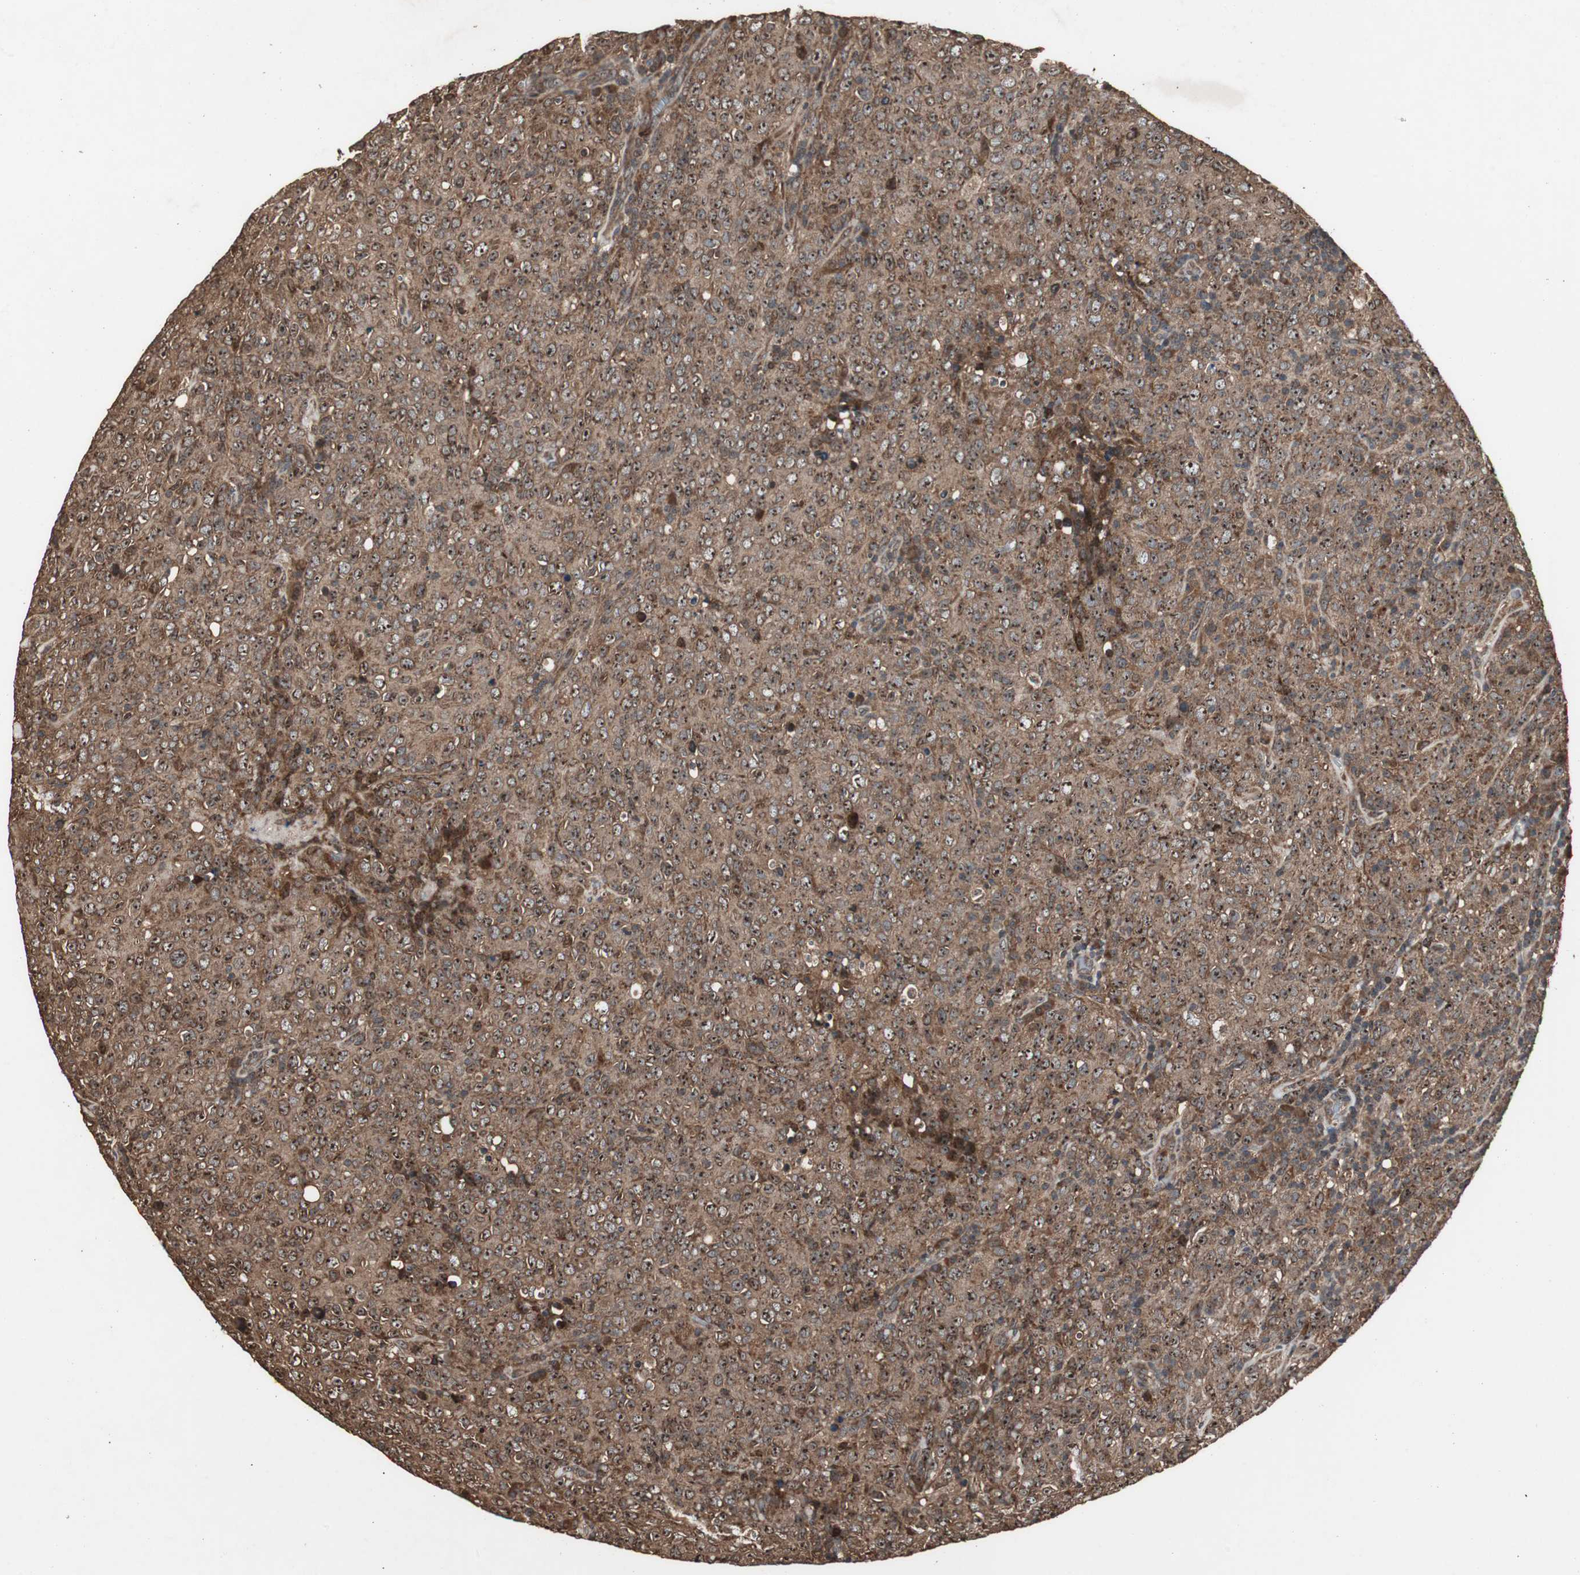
{"staining": {"intensity": "moderate", "quantity": ">75%", "location": "cytoplasmic/membranous"}, "tissue": "lymphoma", "cell_type": "Tumor cells", "image_type": "cancer", "snomed": [{"axis": "morphology", "description": "Malignant lymphoma, non-Hodgkin's type, High grade"}, {"axis": "topography", "description": "Tonsil"}], "caption": "Human high-grade malignant lymphoma, non-Hodgkin's type stained for a protein (brown) demonstrates moderate cytoplasmic/membranous positive positivity in approximately >75% of tumor cells.", "gene": "LAMTOR5", "patient": {"sex": "female", "age": 36}}